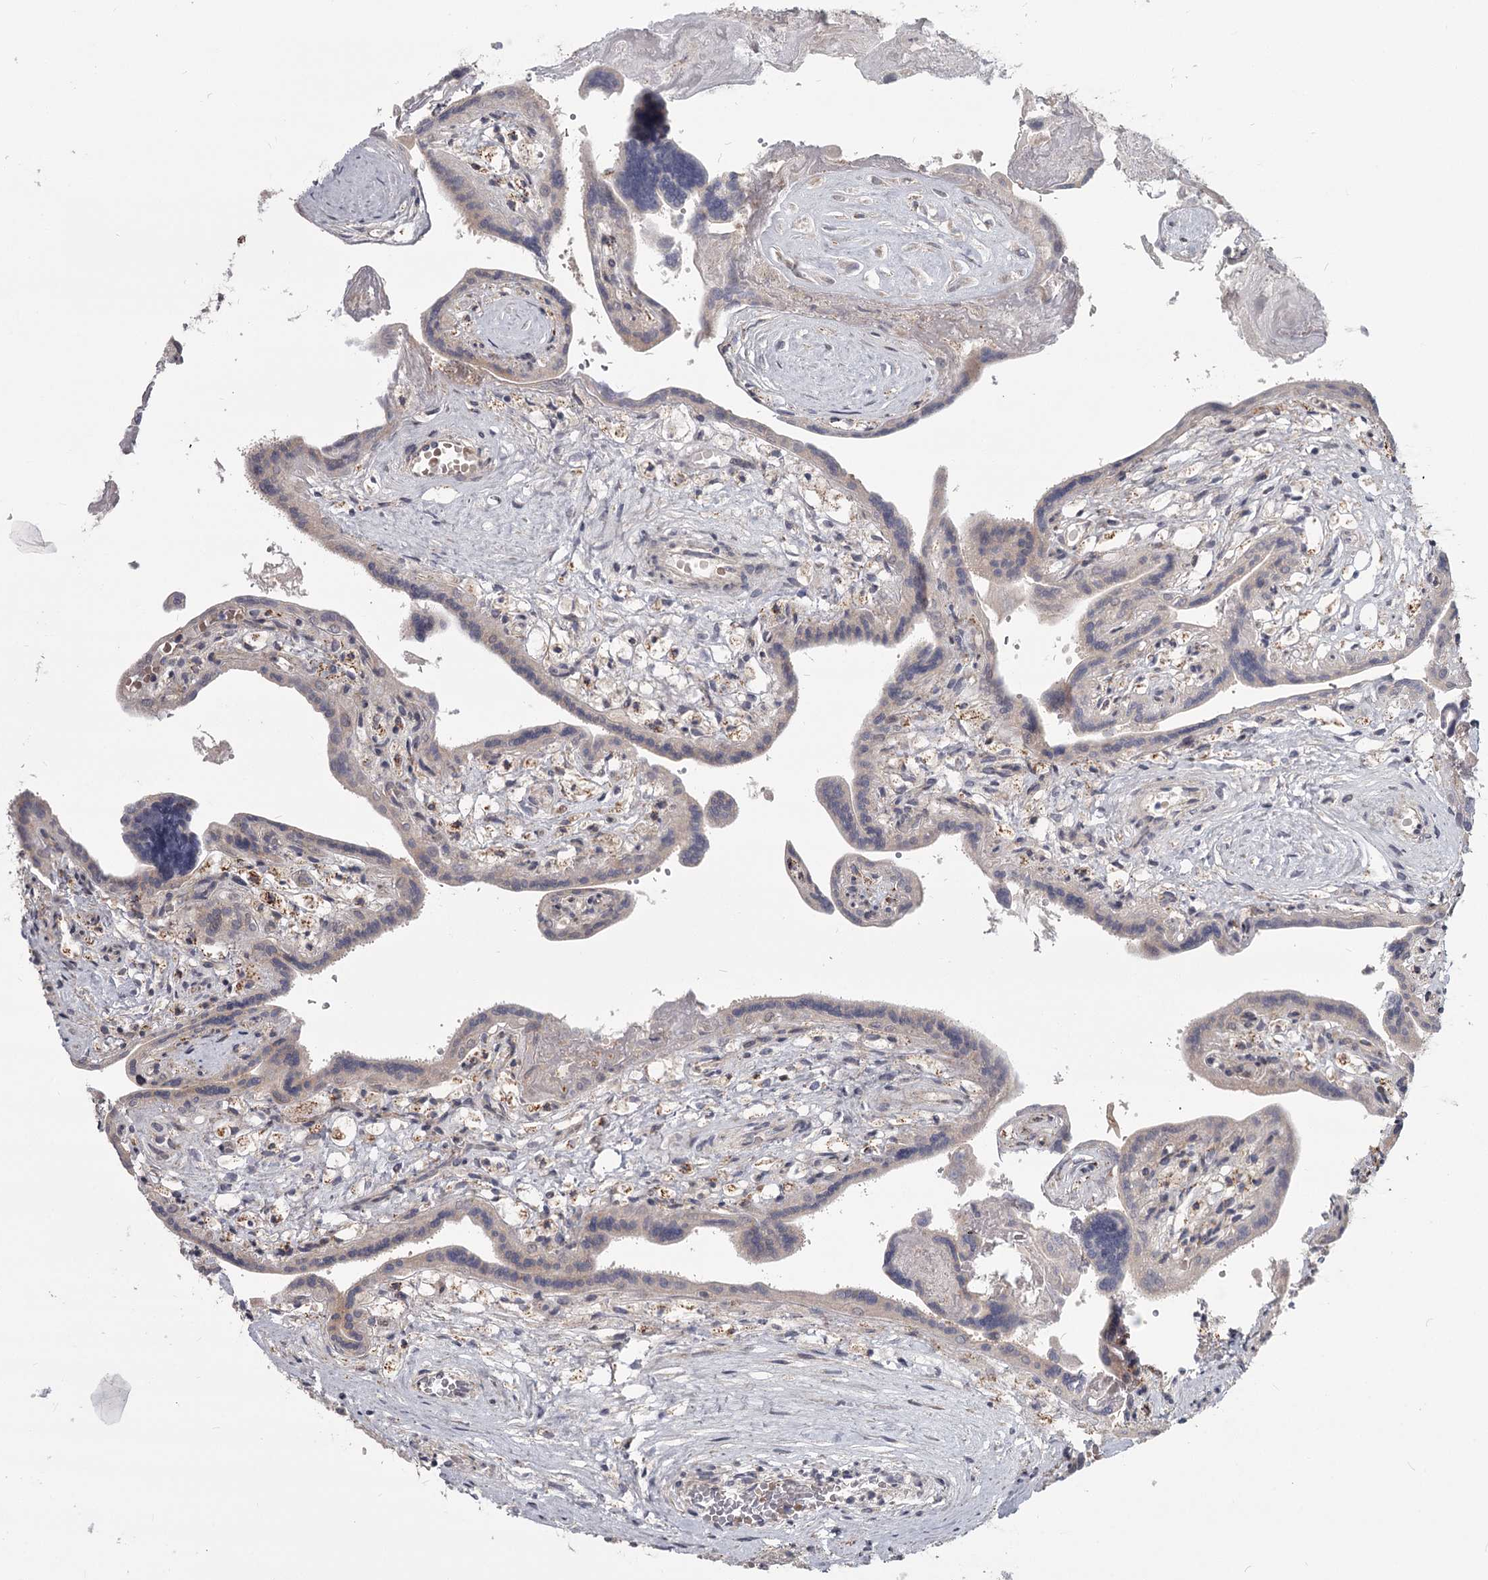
{"staining": {"intensity": "negative", "quantity": "none", "location": "none"}, "tissue": "placenta", "cell_type": "Trophoblastic cells", "image_type": "normal", "snomed": [{"axis": "morphology", "description": "Normal tissue, NOS"}, {"axis": "topography", "description": "Placenta"}], "caption": "This is an immunohistochemistry (IHC) micrograph of normal human placenta. There is no expression in trophoblastic cells.", "gene": "CDC123", "patient": {"sex": "female", "age": 37}}